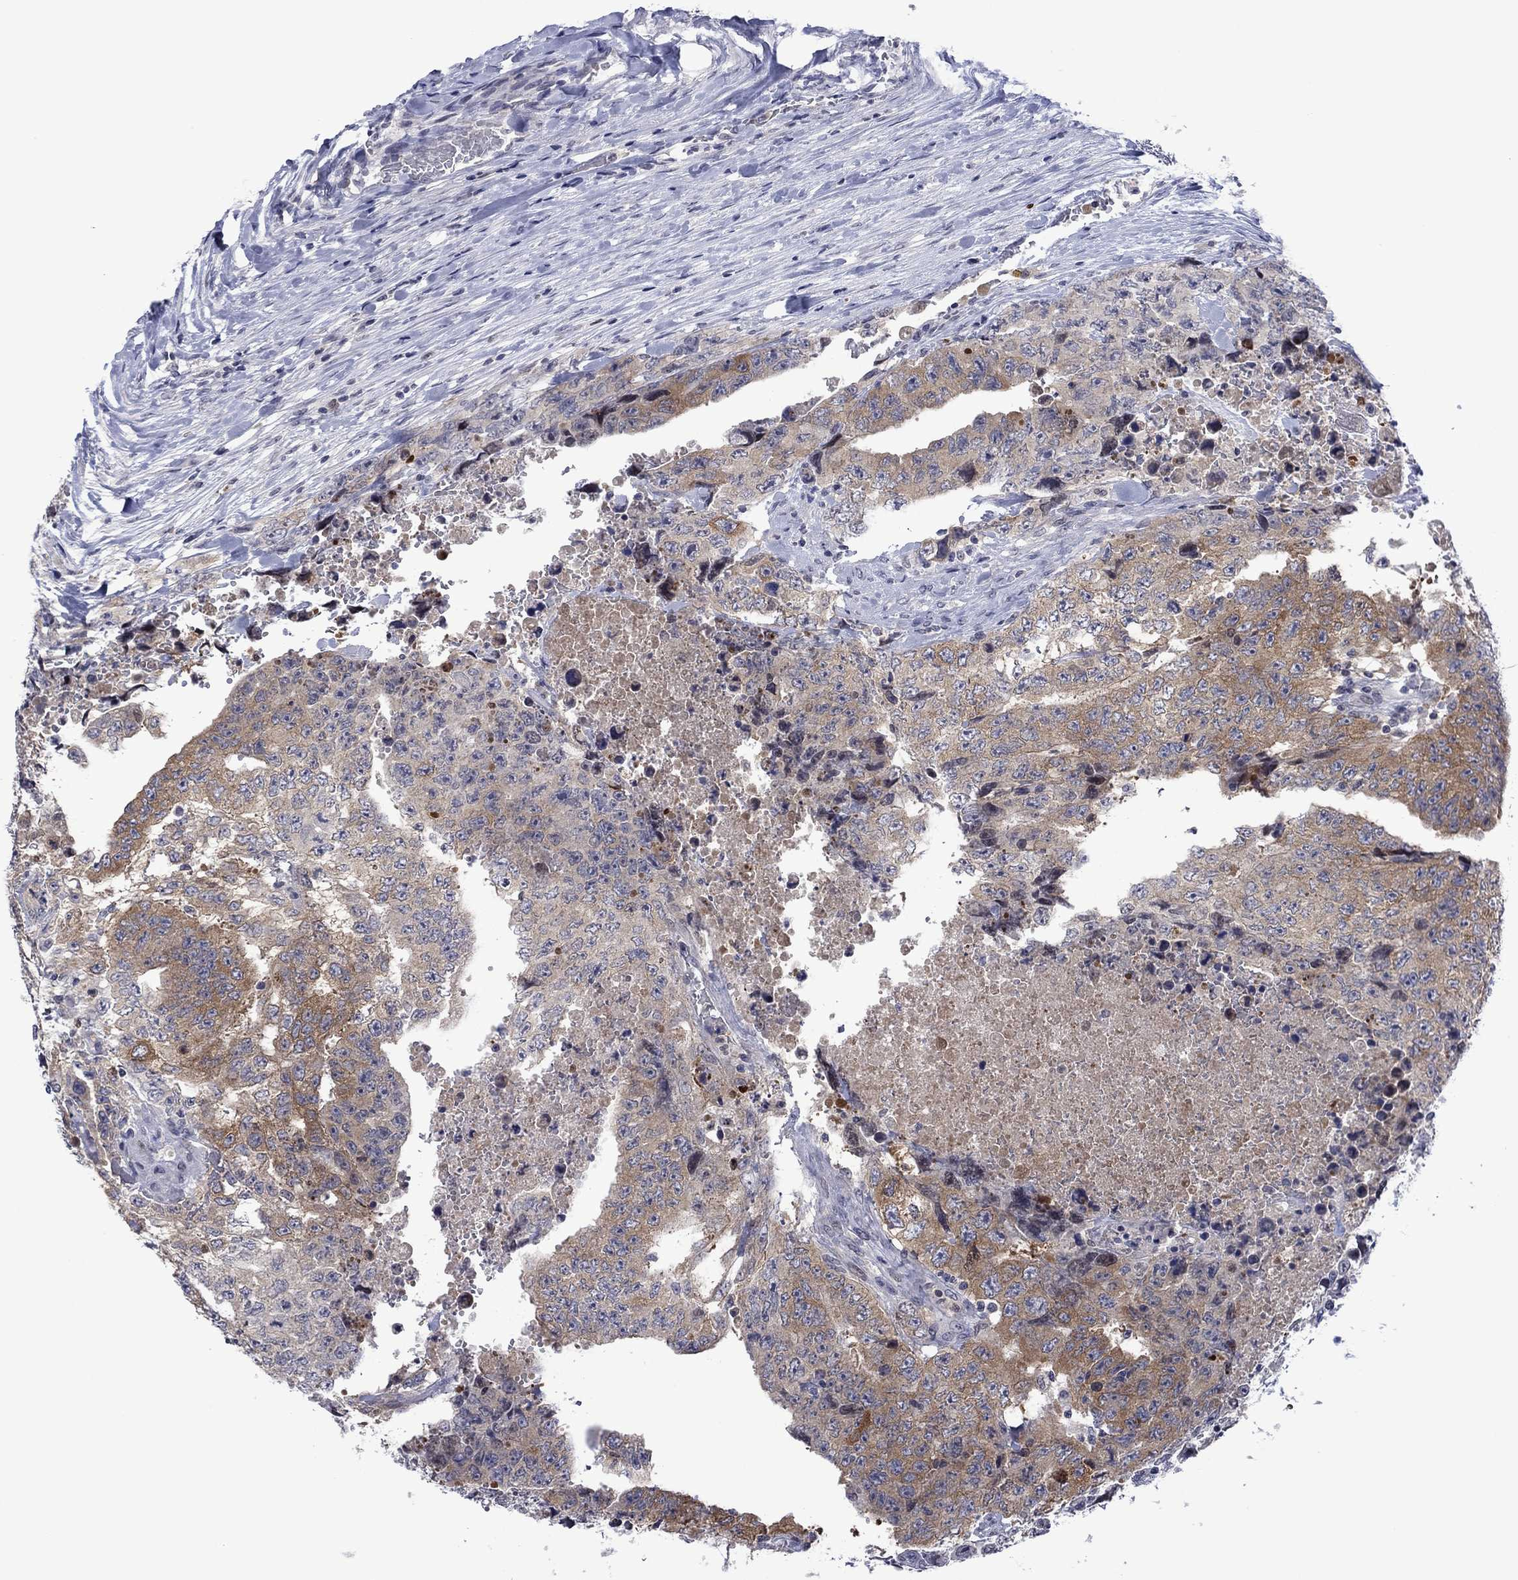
{"staining": {"intensity": "moderate", "quantity": "<25%", "location": "cytoplasmic/membranous"}, "tissue": "testis cancer", "cell_type": "Tumor cells", "image_type": "cancer", "snomed": [{"axis": "morphology", "description": "Carcinoma, Embryonal, NOS"}, {"axis": "topography", "description": "Testis"}], "caption": "Testis cancer (embryonal carcinoma) stained for a protein (brown) reveals moderate cytoplasmic/membranous positive positivity in approximately <25% of tumor cells.", "gene": "AGL", "patient": {"sex": "male", "age": 24}}